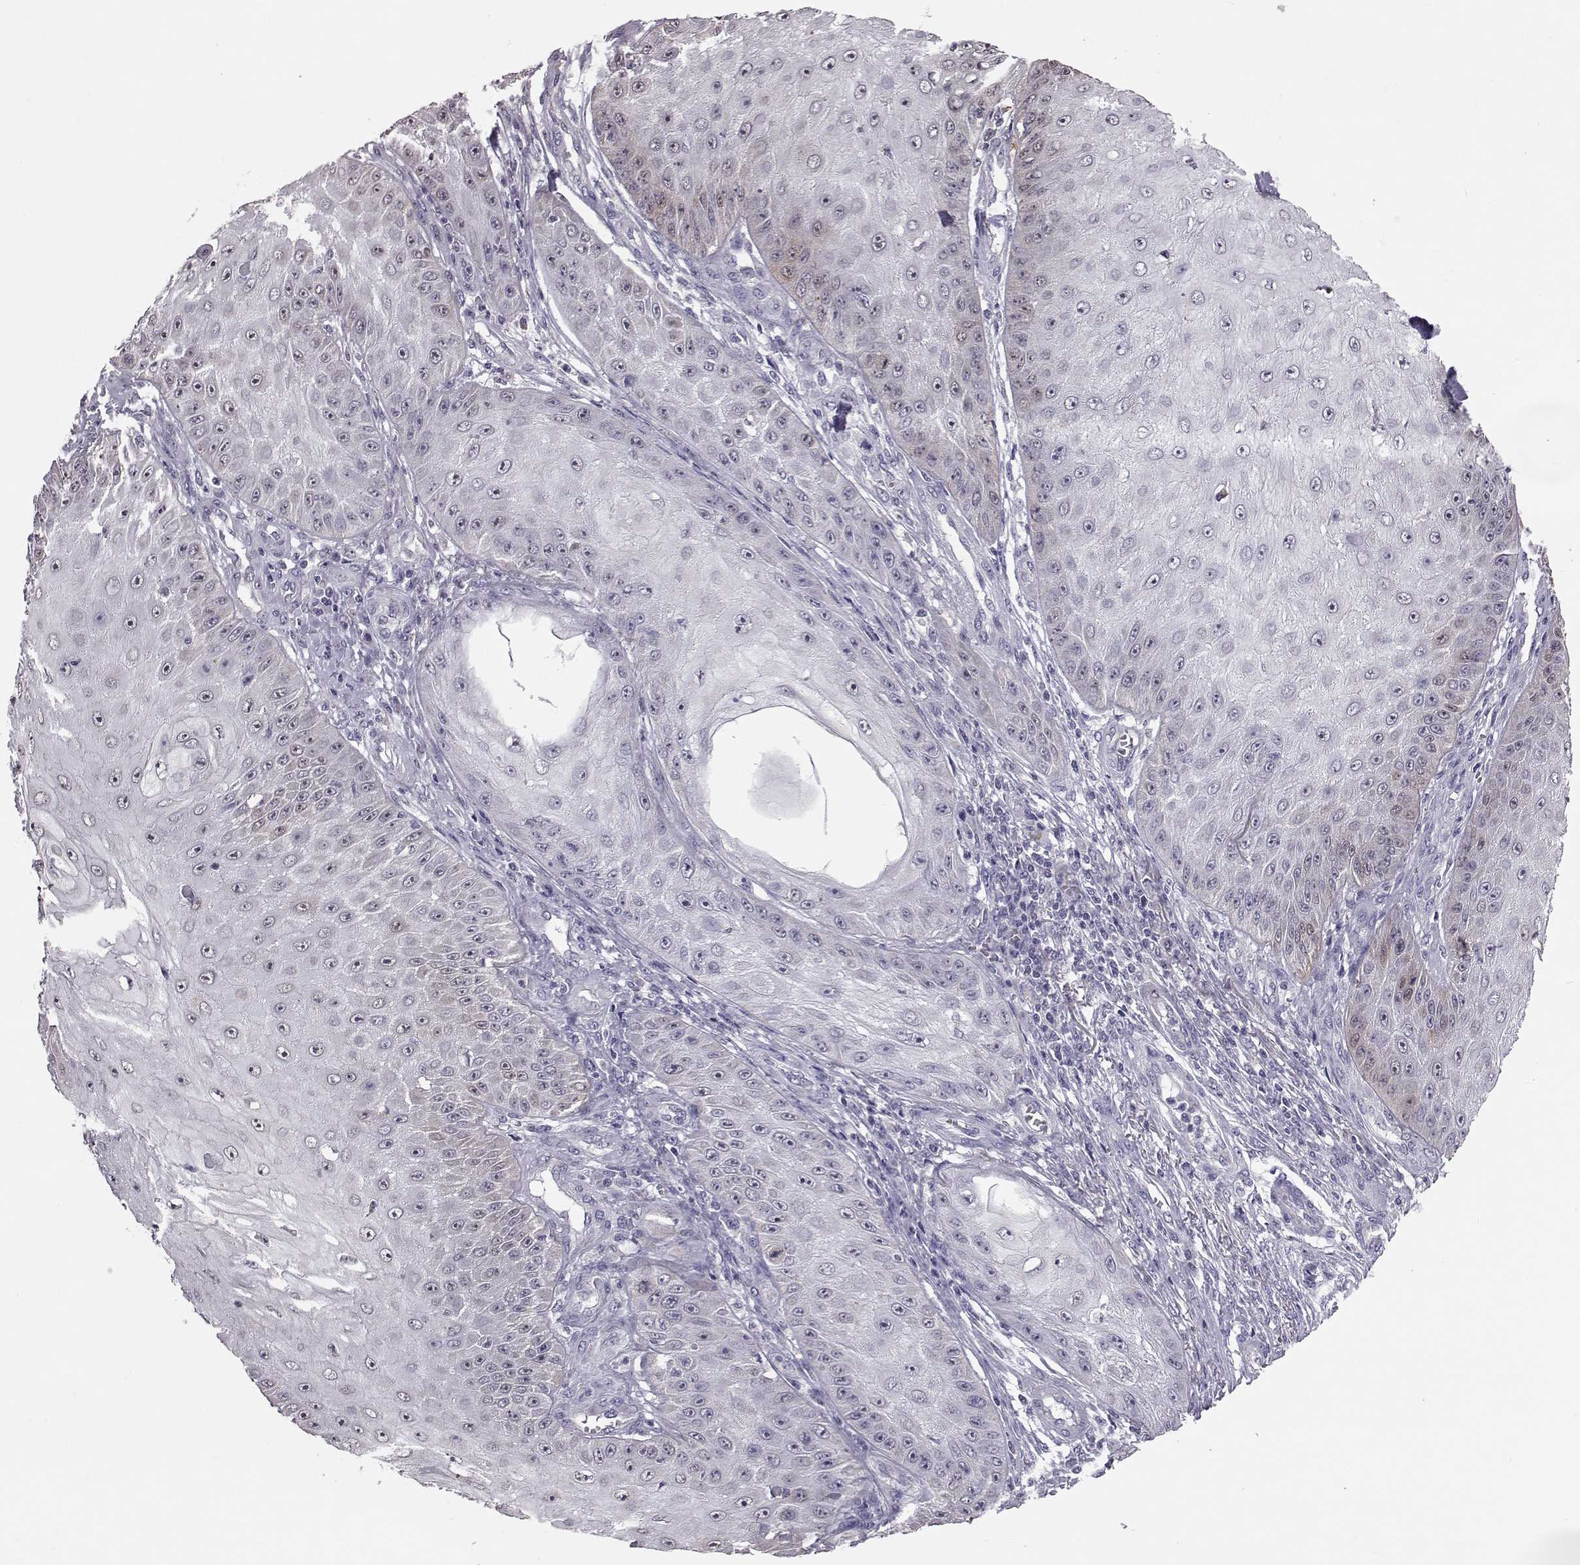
{"staining": {"intensity": "weak", "quantity": "<25%", "location": "nuclear"}, "tissue": "skin cancer", "cell_type": "Tumor cells", "image_type": "cancer", "snomed": [{"axis": "morphology", "description": "Squamous cell carcinoma, NOS"}, {"axis": "topography", "description": "Skin"}], "caption": "DAB (3,3'-diaminobenzidine) immunohistochemical staining of squamous cell carcinoma (skin) demonstrates no significant expression in tumor cells.", "gene": "ALDH3A1", "patient": {"sex": "male", "age": 70}}